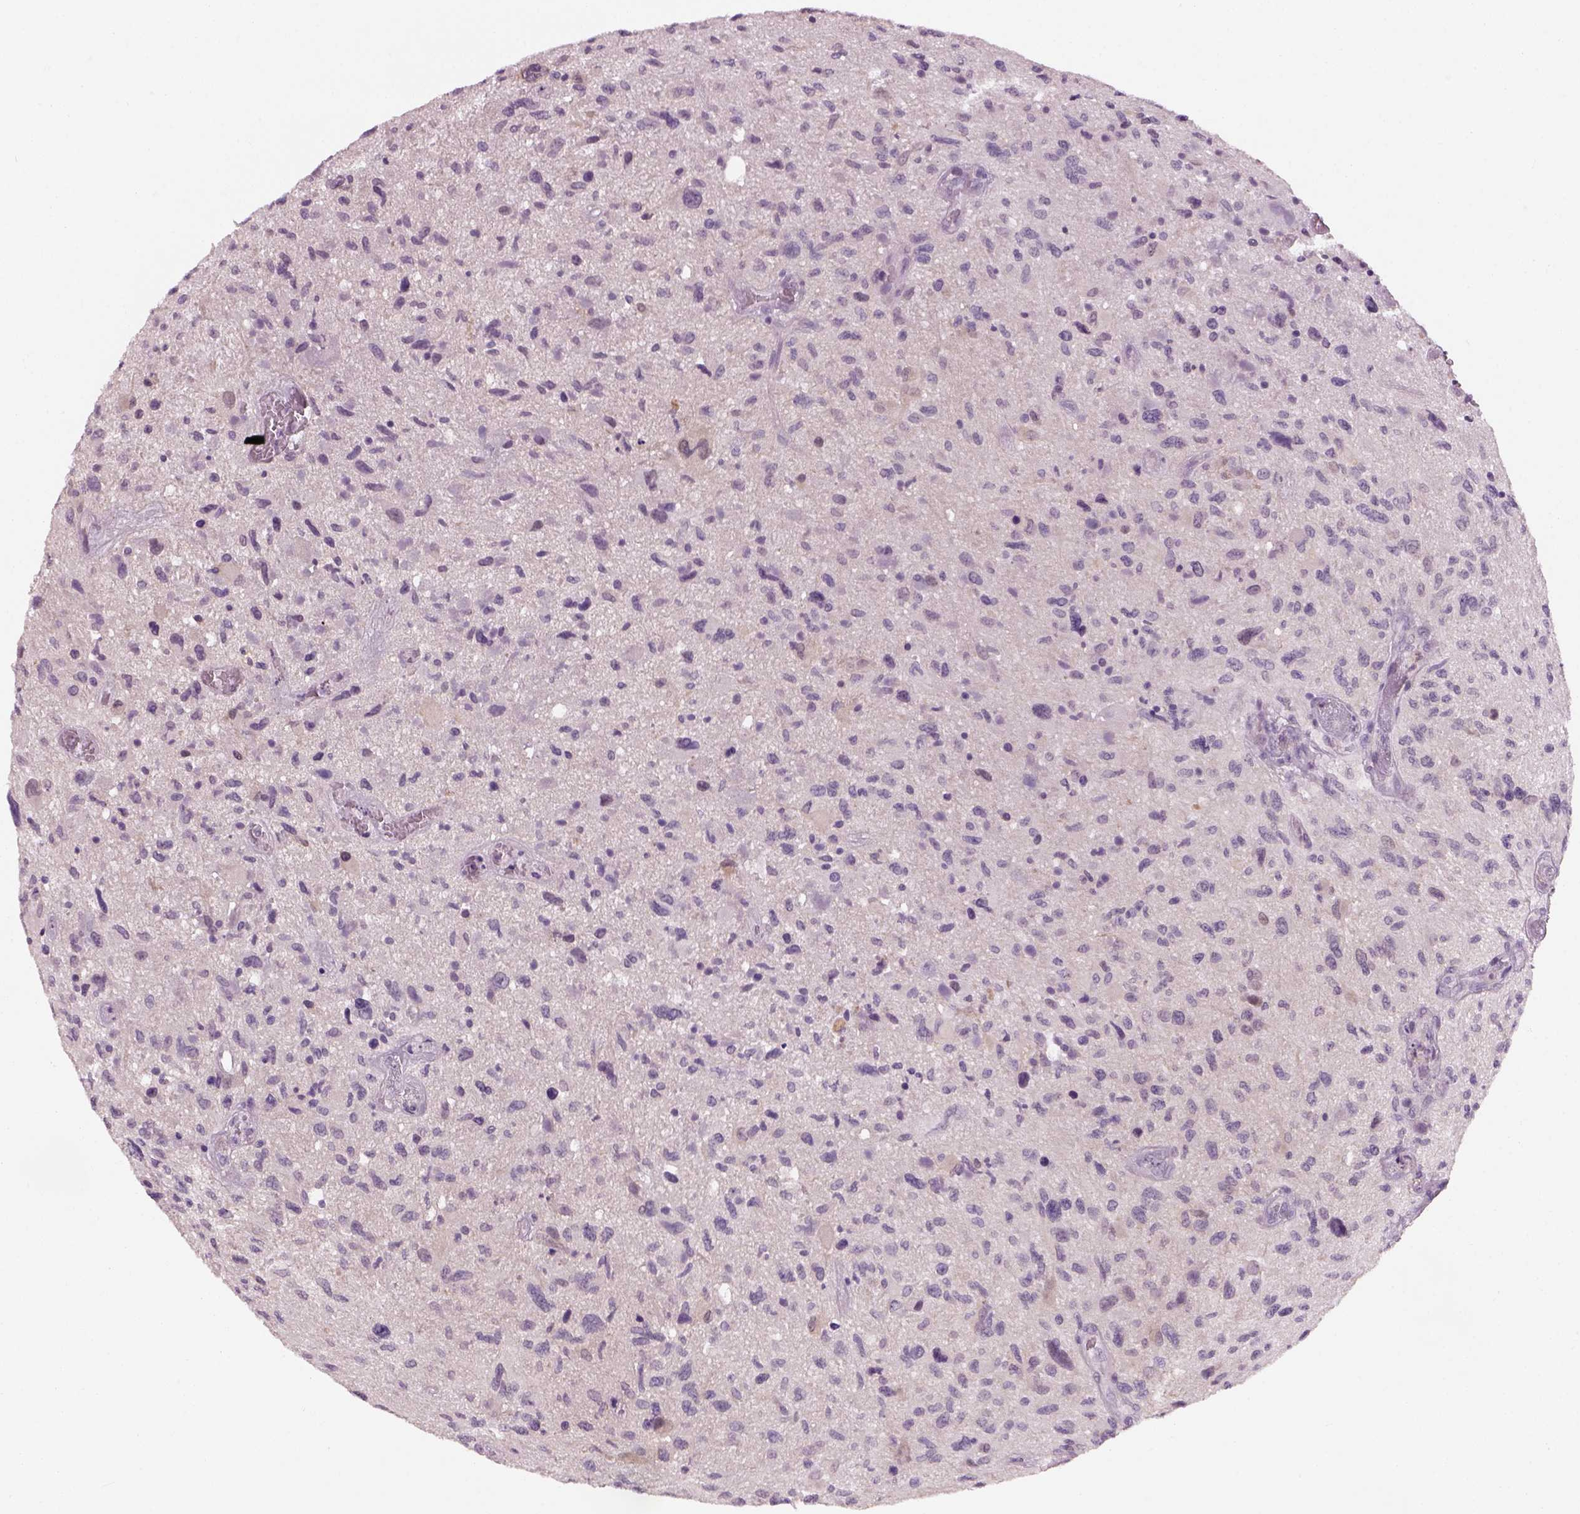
{"staining": {"intensity": "negative", "quantity": "none", "location": "none"}, "tissue": "glioma", "cell_type": "Tumor cells", "image_type": "cancer", "snomed": [{"axis": "morphology", "description": "Glioma, malignant, NOS"}, {"axis": "morphology", "description": "Glioma, malignant, High grade"}, {"axis": "topography", "description": "Brain"}], "caption": "Tumor cells show no significant protein expression in malignant glioma.", "gene": "GDNF", "patient": {"sex": "female", "age": 71}}